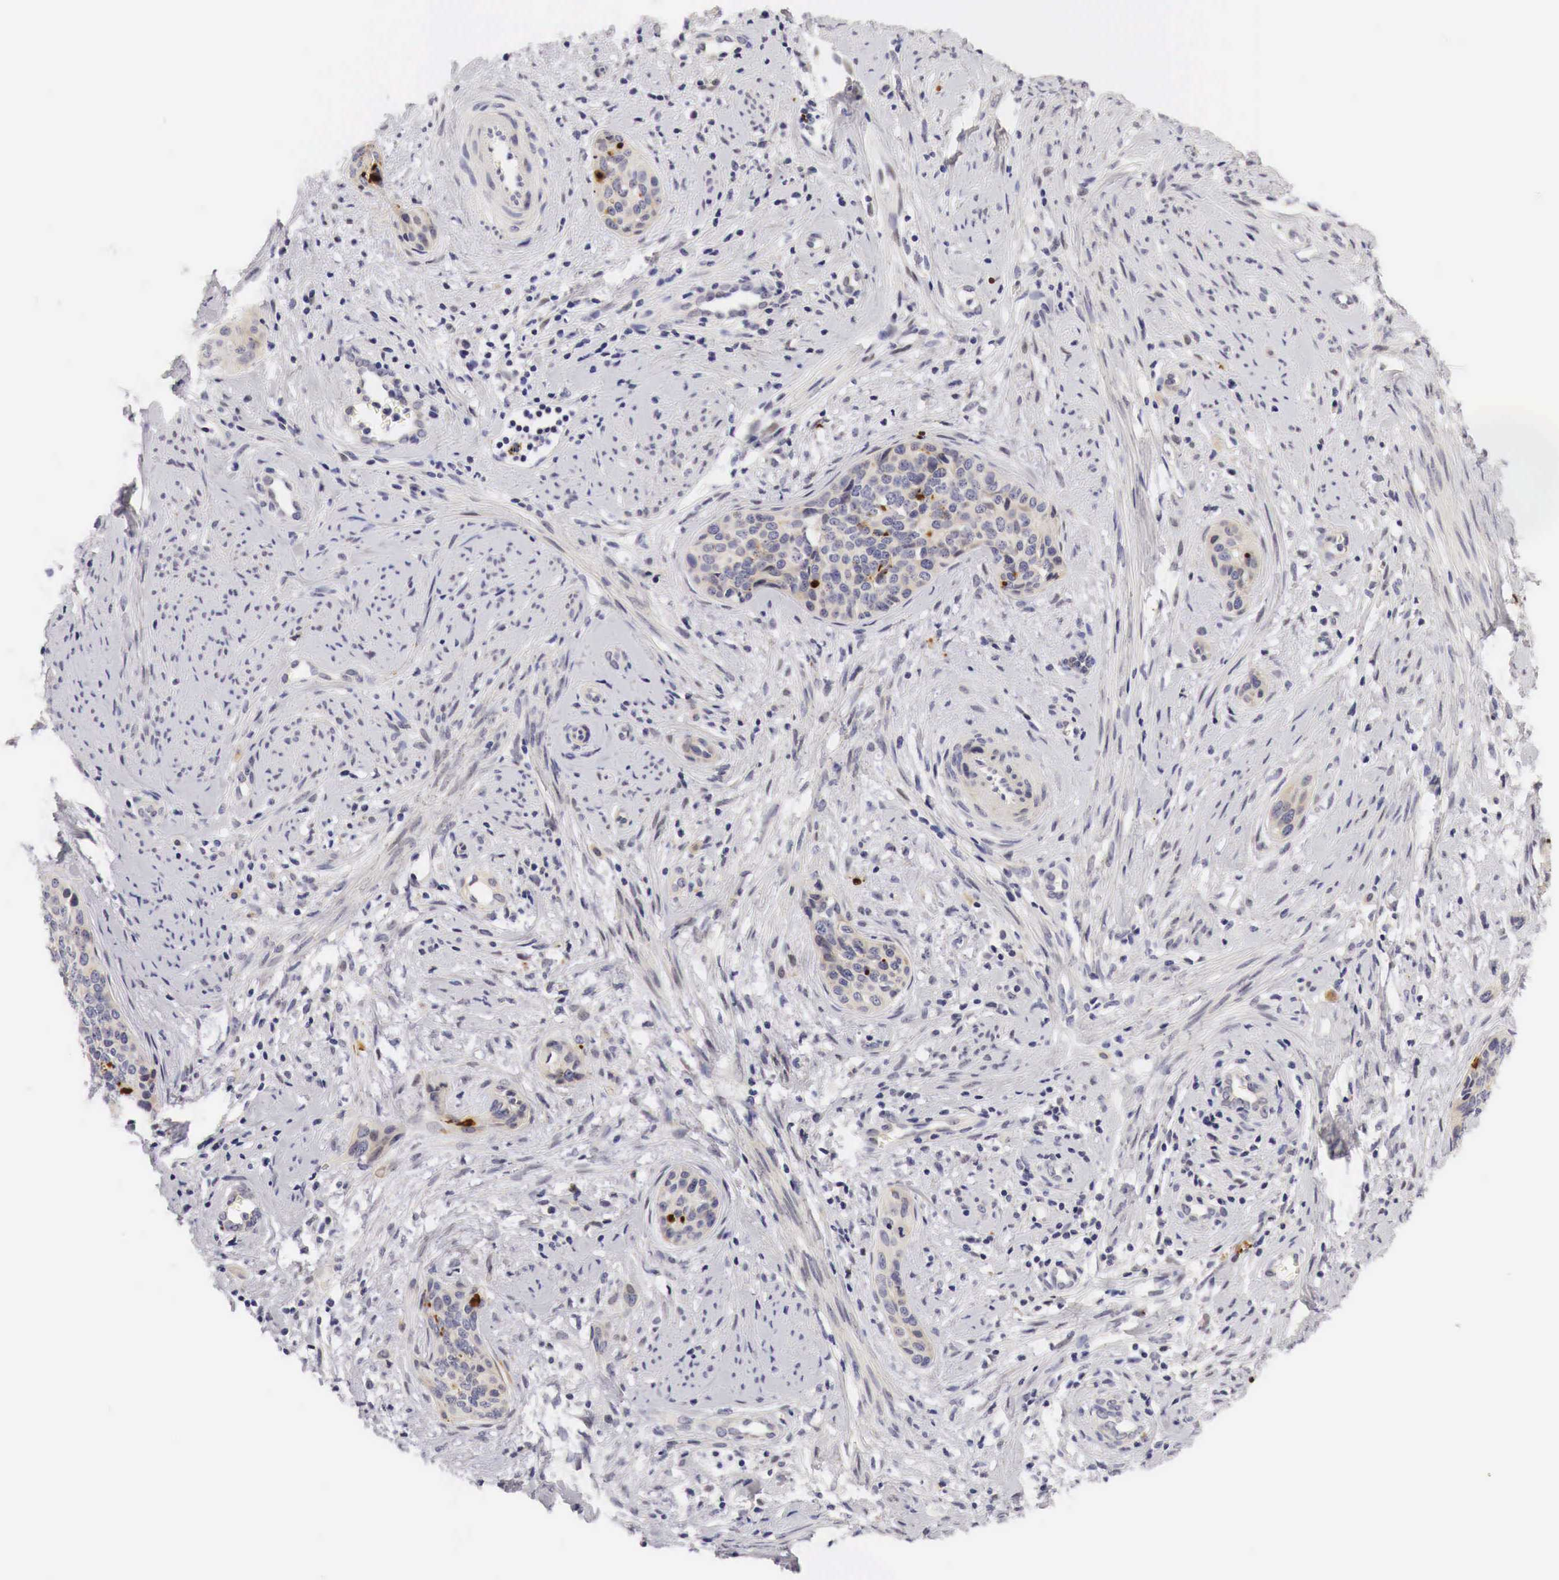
{"staining": {"intensity": "strong", "quantity": "<25%", "location": "cytoplasmic/membranous"}, "tissue": "cervical cancer", "cell_type": "Tumor cells", "image_type": "cancer", "snomed": [{"axis": "morphology", "description": "Squamous cell carcinoma, NOS"}, {"axis": "topography", "description": "Cervix"}], "caption": "This is a photomicrograph of immunohistochemistry staining of squamous cell carcinoma (cervical), which shows strong positivity in the cytoplasmic/membranous of tumor cells.", "gene": "CASP3", "patient": {"sex": "female", "age": 34}}